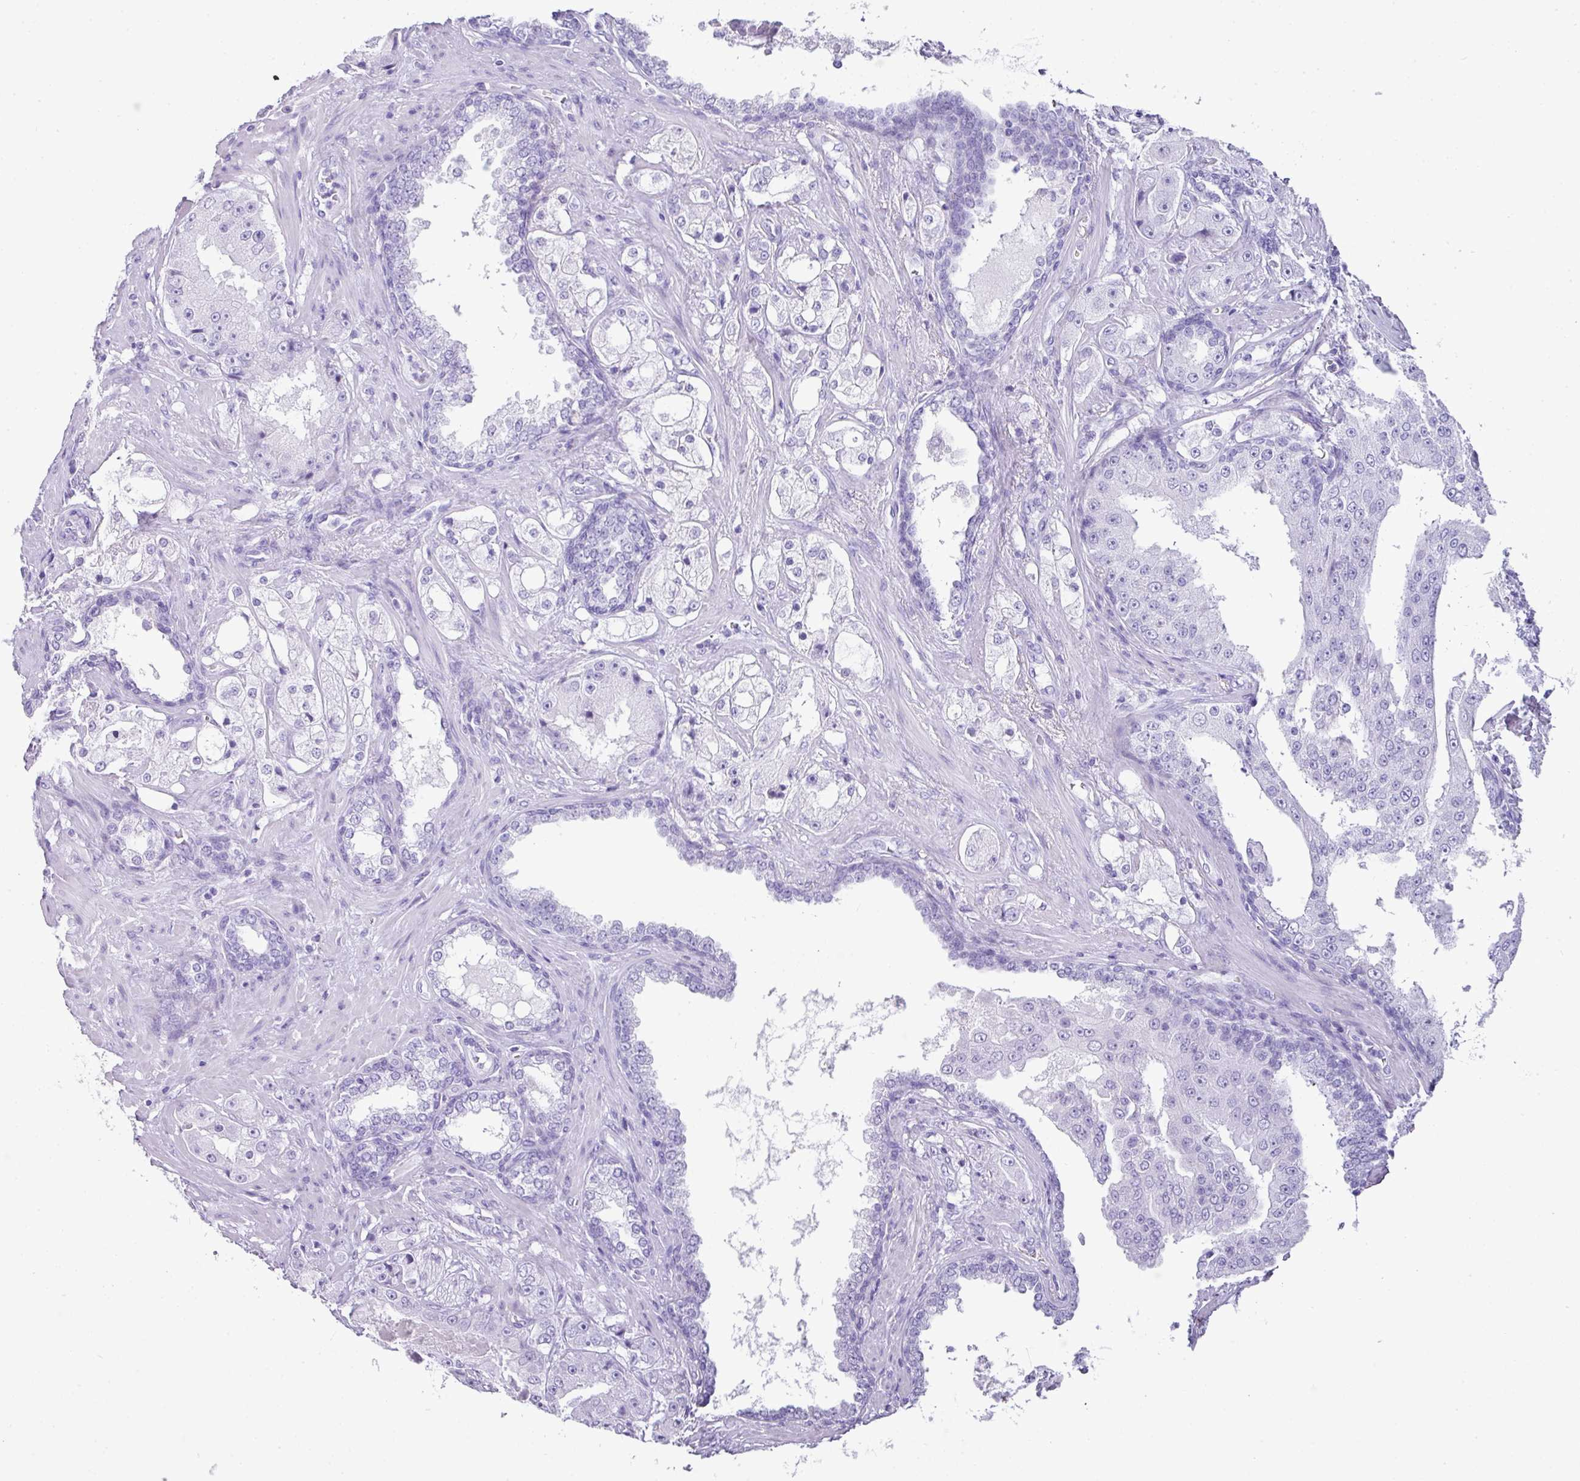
{"staining": {"intensity": "negative", "quantity": "none", "location": "none"}, "tissue": "prostate cancer", "cell_type": "Tumor cells", "image_type": "cancer", "snomed": [{"axis": "morphology", "description": "Adenocarcinoma, High grade"}, {"axis": "topography", "description": "Prostate"}], "caption": "This is an immunohistochemistry photomicrograph of adenocarcinoma (high-grade) (prostate). There is no expression in tumor cells.", "gene": "TNP1", "patient": {"sex": "male", "age": 73}}